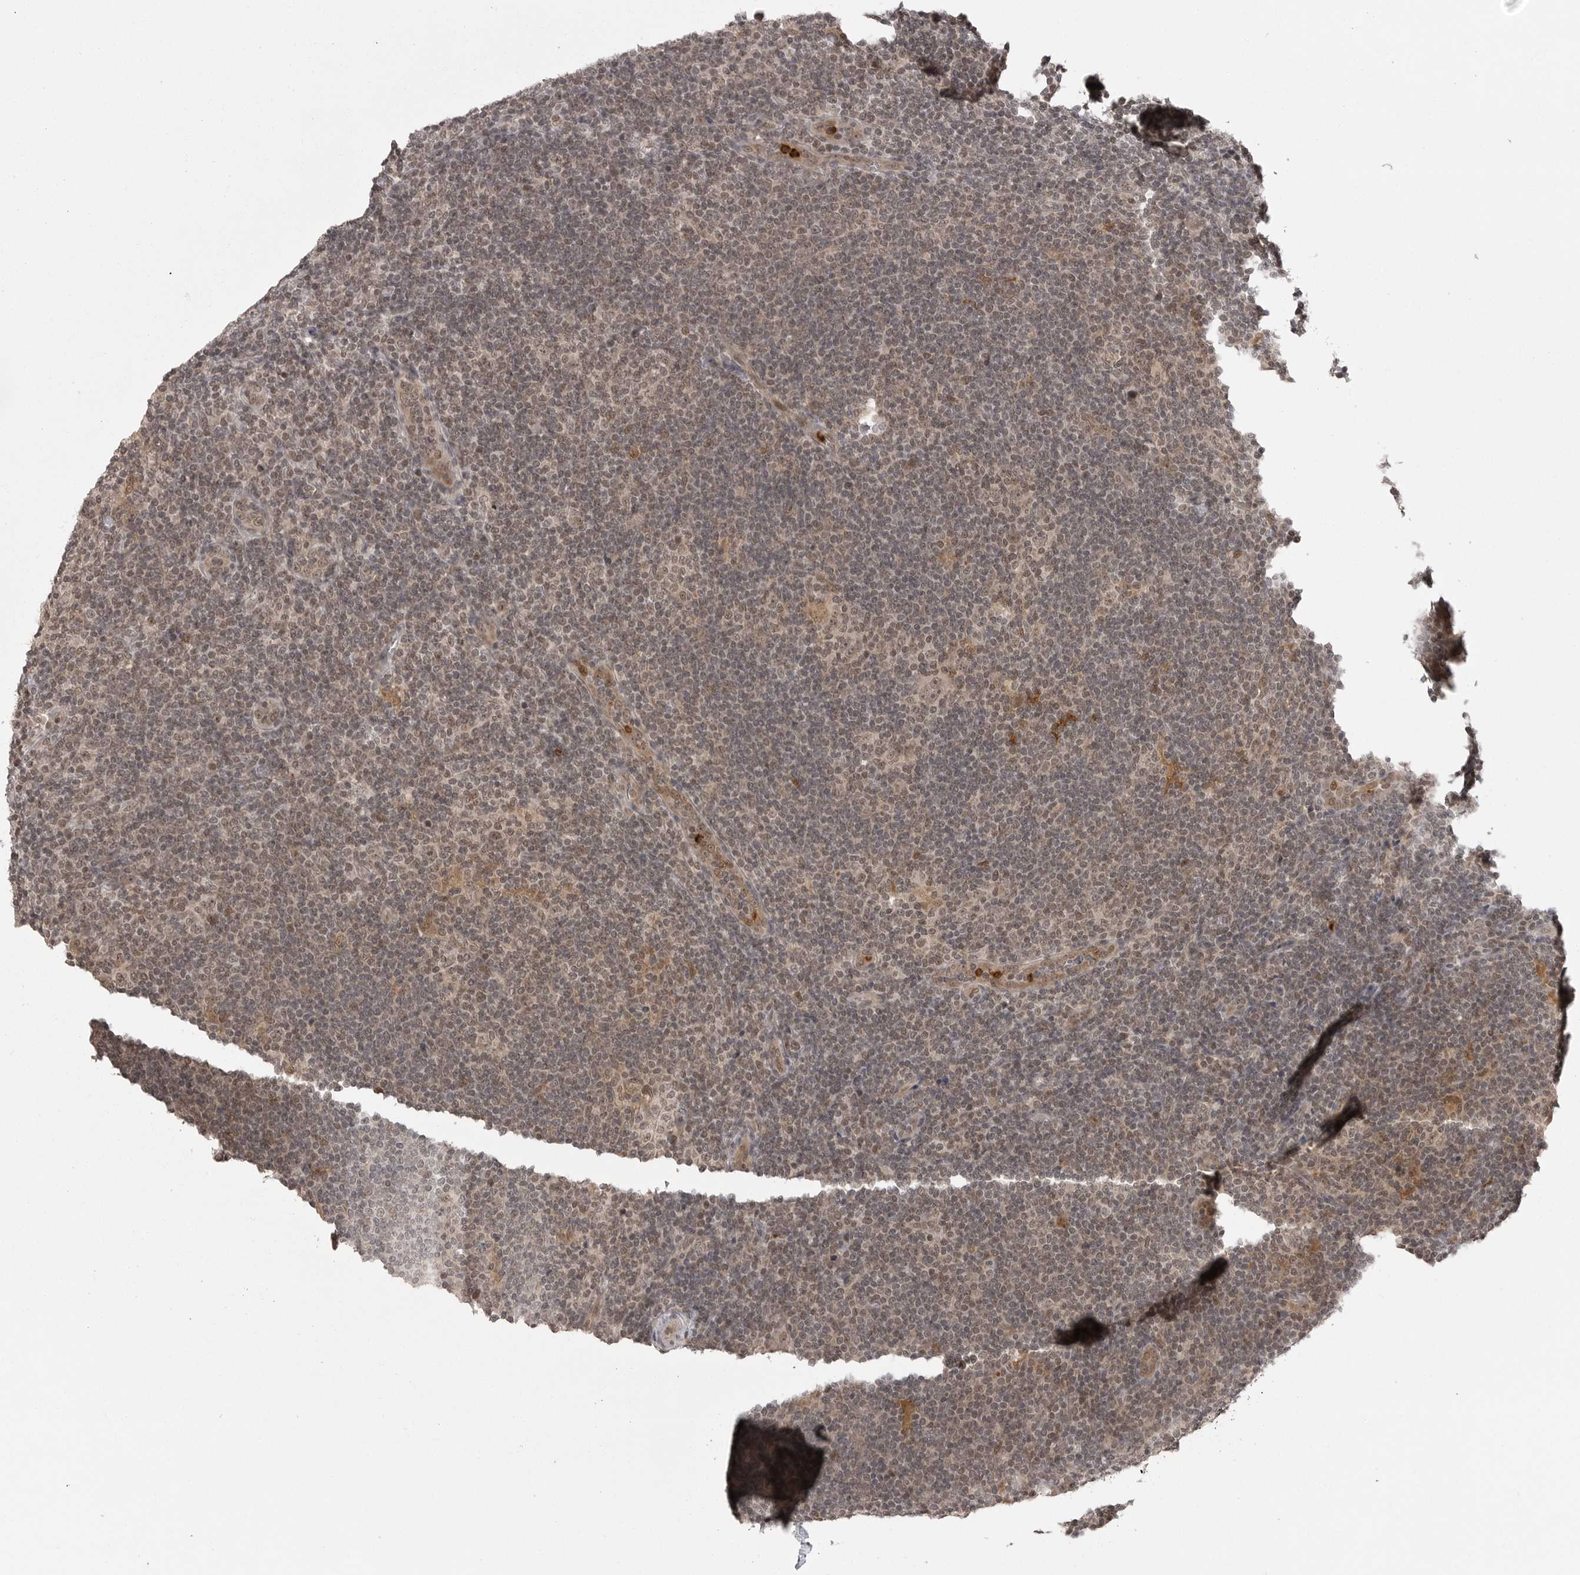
{"staining": {"intensity": "weak", "quantity": ">75%", "location": "nuclear"}, "tissue": "lymphoma", "cell_type": "Tumor cells", "image_type": "cancer", "snomed": [{"axis": "morphology", "description": "Hodgkin's disease, NOS"}, {"axis": "topography", "description": "Lymph node"}], "caption": "Immunohistochemical staining of human lymphoma displays weak nuclear protein expression in approximately >75% of tumor cells.", "gene": "PEG3", "patient": {"sex": "female", "age": 57}}